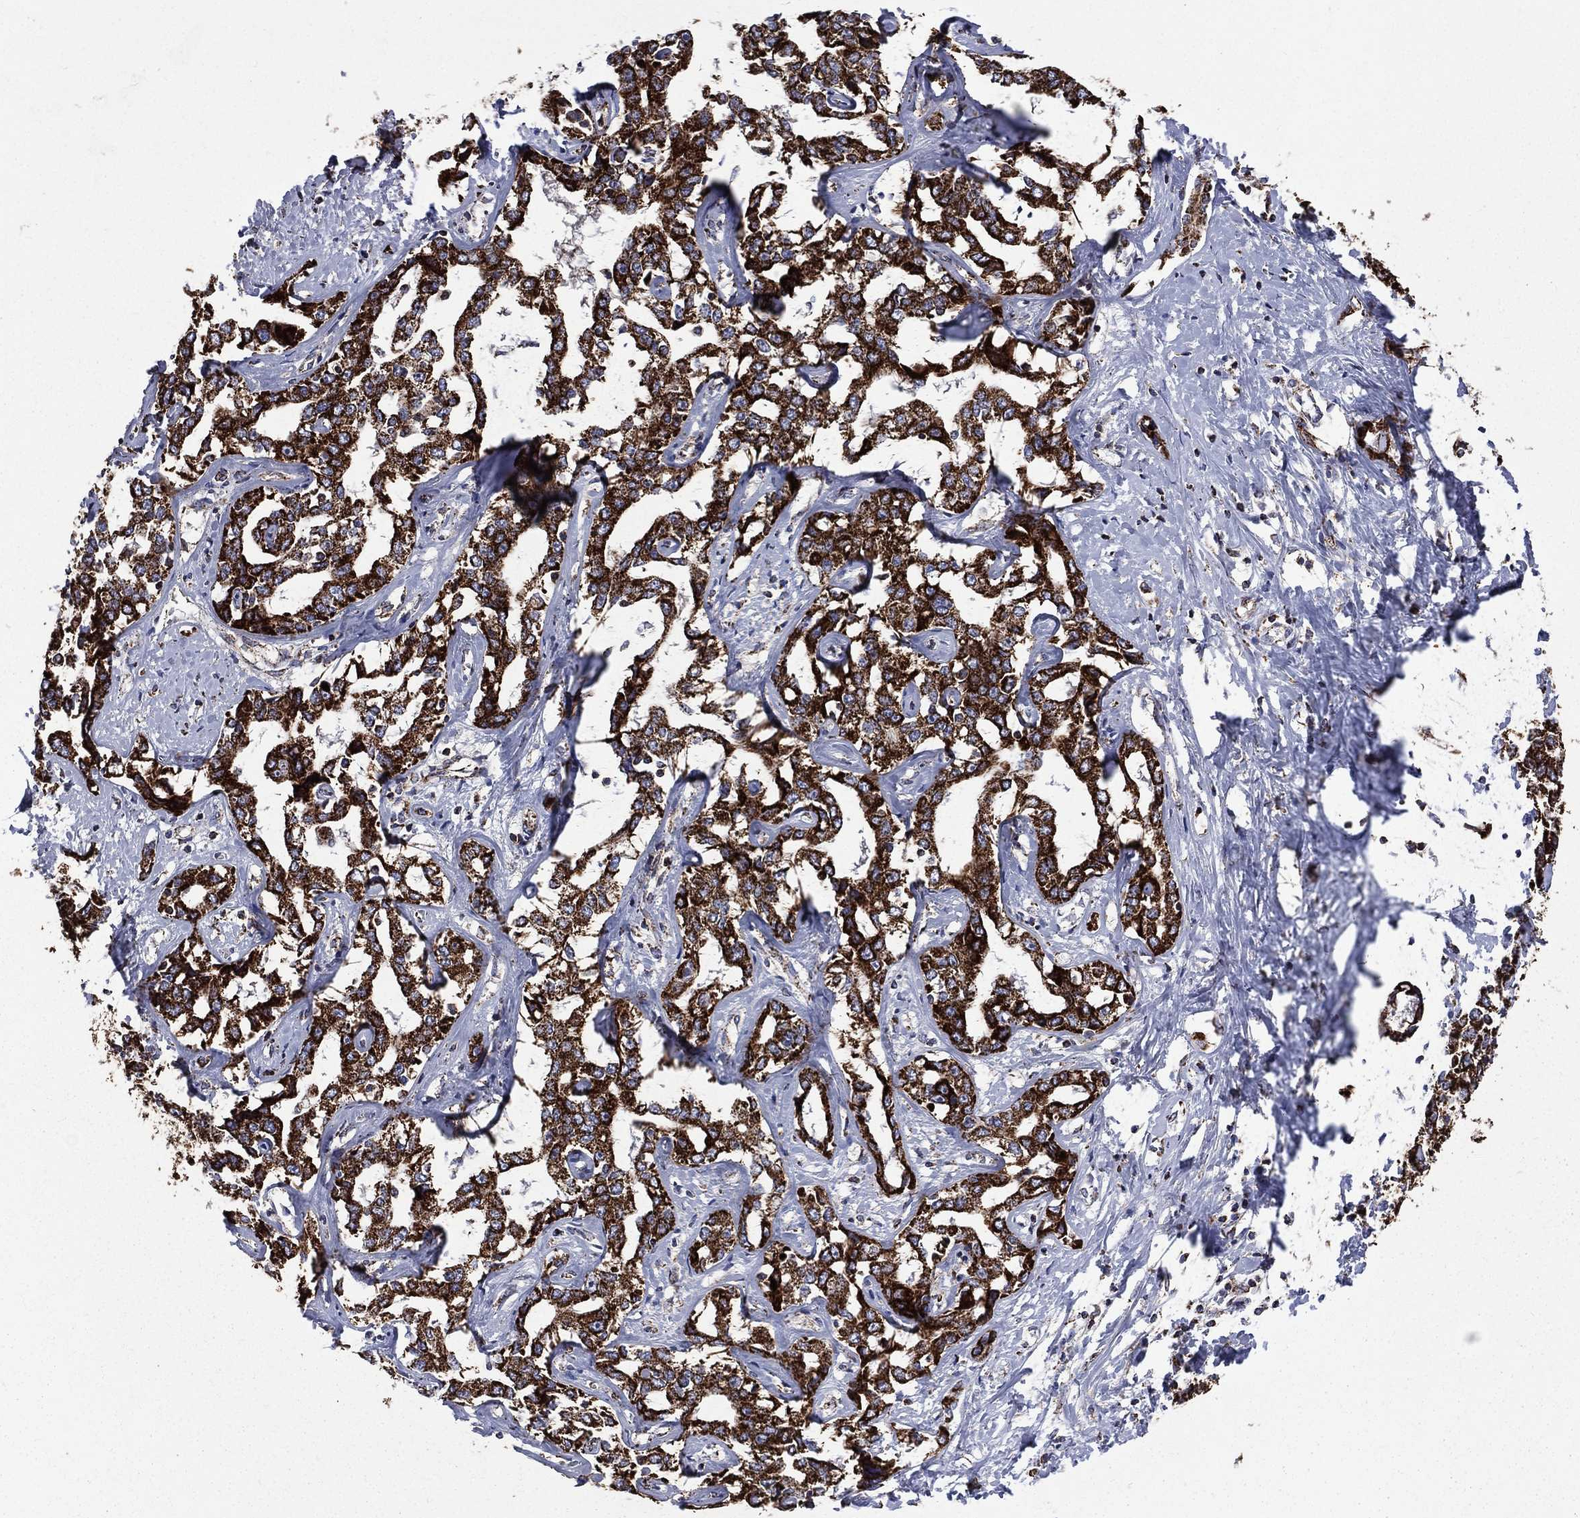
{"staining": {"intensity": "strong", "quantity": ">75%", "location": "cytoplasmic/membranous"}, "tissue": "liver cancer", "cell_type": "Tumor cells", "image_type": "cancer", "snomed": [{"axis": "morphology", "description": "Cholangiocarcinoma"}, {"axis": "topography", "description": "Liver"}], "caption": "High-magnification brightfield microscopy of liver cancer (cholangiocarcinoma) stained with DAB (3,3'-diaminobenzidine) (brown) and counterstained with hematoxylin (blue). tumor cells exhibit strong cytoplasmic/membranous positivity is seen in about>75% of cells. (Stains: DAB (3,3'-diaminobenzidine) in brown, nuclei in blue, Microscopy: brightfield microscopy at high magnification).", "gene": "GOT2", "patient": {"sex": "male", "age": 59}}